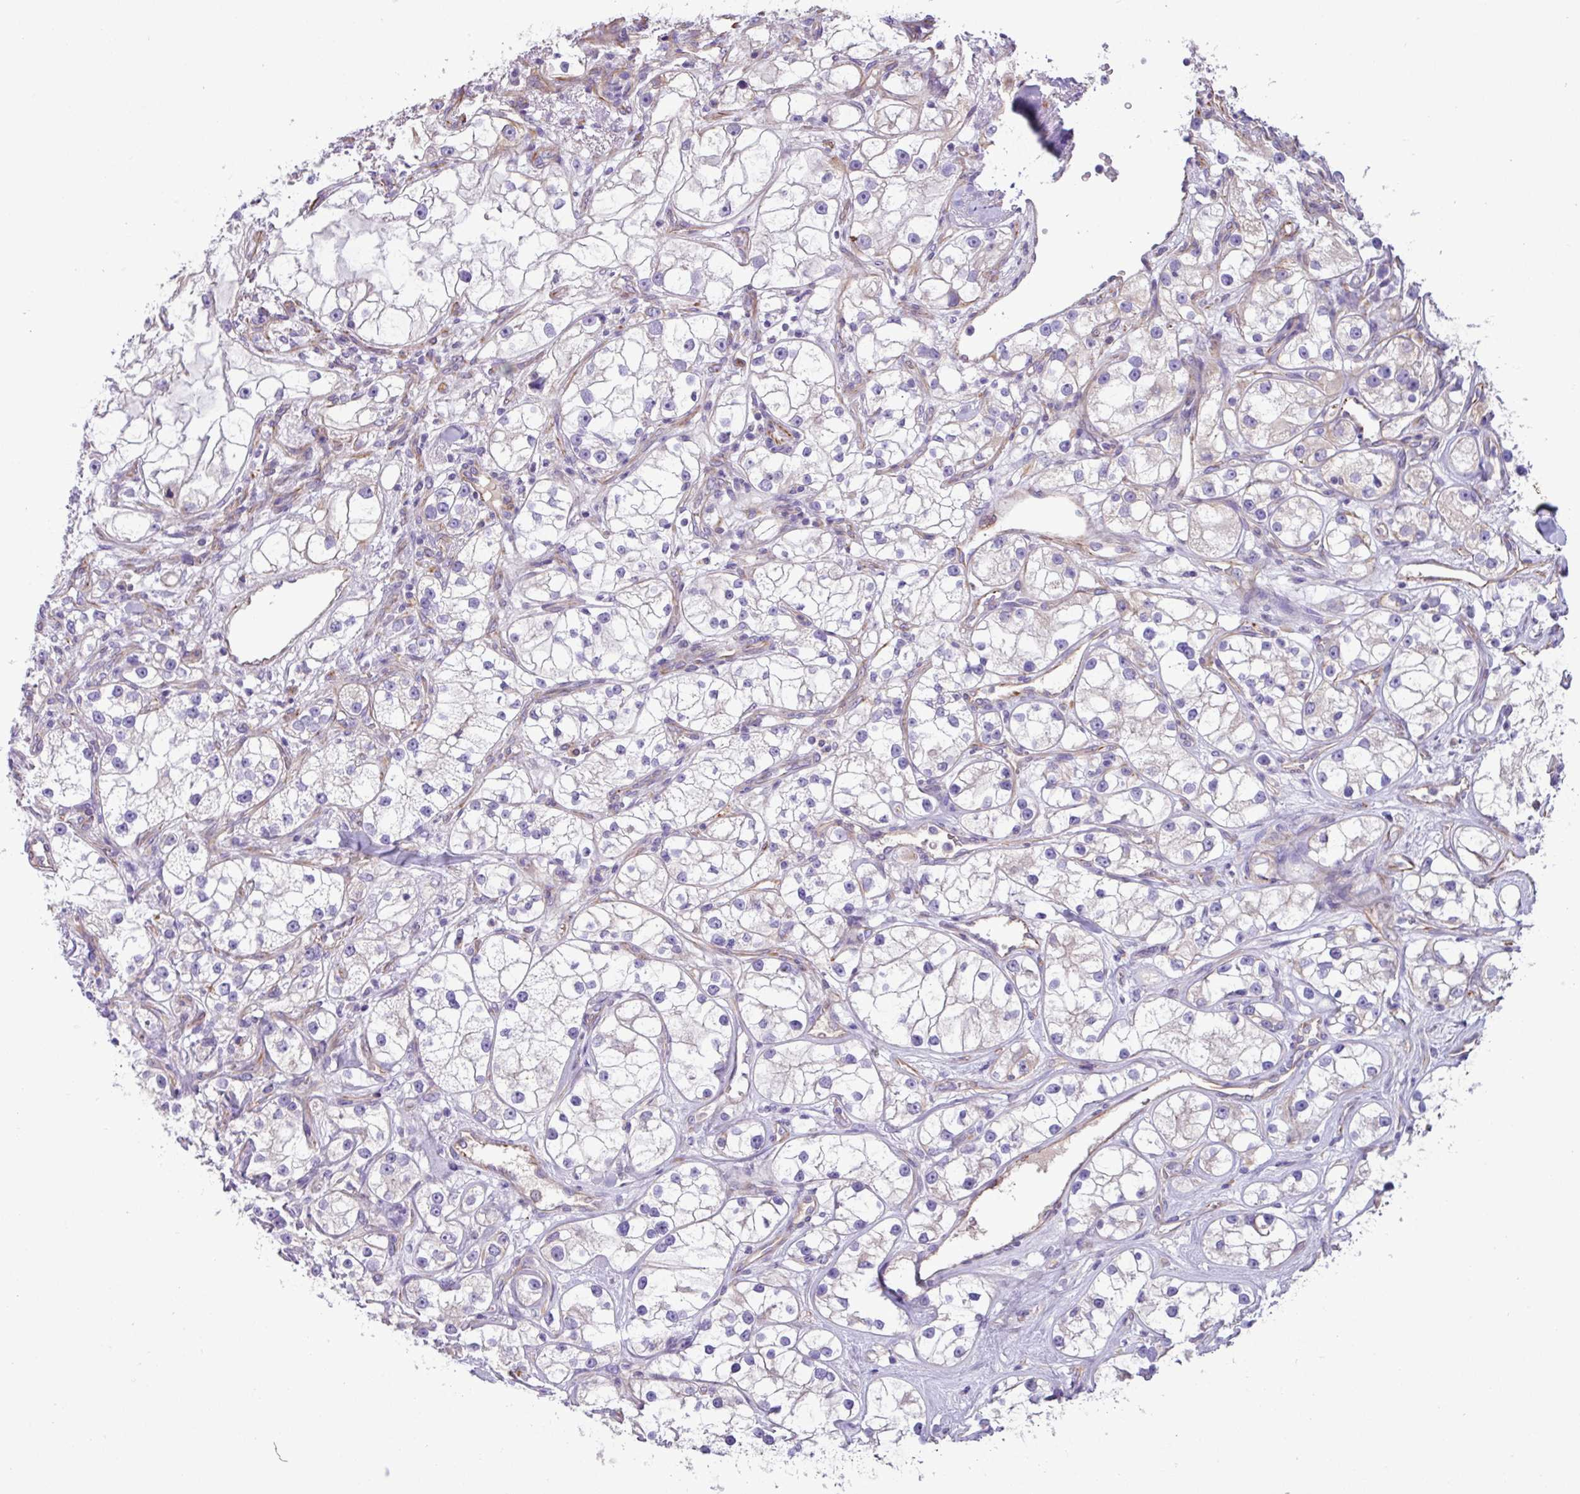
{"staining": {"intensity": "negative", "quantity": "none", "location": "none"}, "tissue": "renal cancer", "cell_type": "Tumor cells", "image_type": "cancer", "snomed": [{"axis": "morphology", "description": "Adenocarcinoma, NOS"}, {"axis": "topography", "description": "Kidney"}], "caption": "High magnification brightfield microscopy of renal cancer (adenocarcinoma) stained with DAB (3,3'-diaminobenzidine) (brown) and counterstained with hematoxylin (blue): tumor cells show no significant expression. Brightfield microscopy of immunohistochemistry (IHC) stained with DAB (3,3'-diaminobenzidine) (brown) and hematoxylin (blue), captured at high magnification.", "gene": "MRM2", "patient": {"sex": "male", "age": 77}}